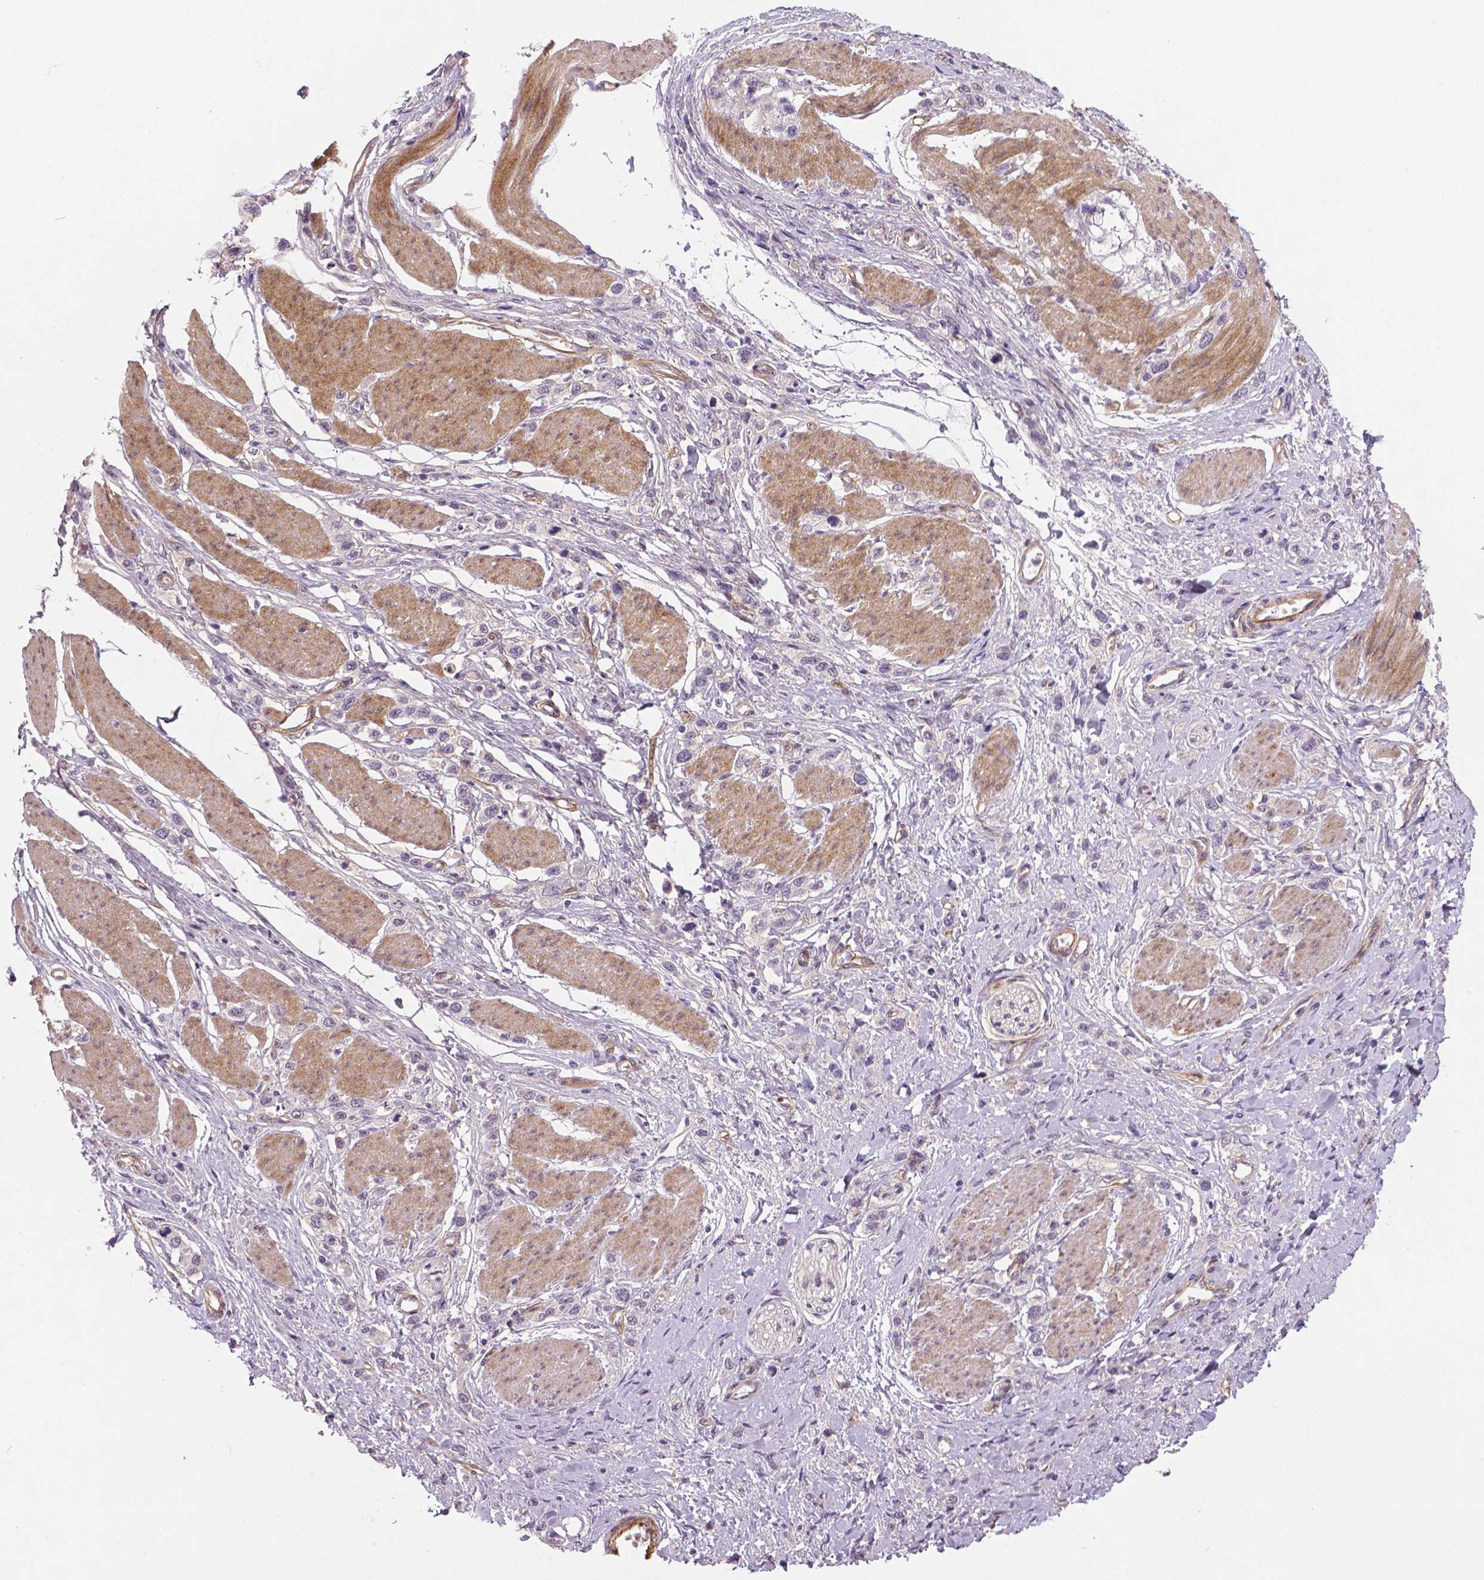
{"staining": {"intensity": "negative", "quantity": "none", "location": "none"}, "tissue": "stomach cancer", "cell_type": "Tumor cells", "image_type": "cancer", "snomed": [{"axis": "morphology", "description": "Adenocarcinoma, NOS"}, {"axis": "topography", "description": "Stomach"}], "caption": "Immunohistochemical staining of stomach adenocarcinoma reveals no significant staining in tumor cells.", "gene": "FLT1", "patient": {"sex": "female", "age": 65}}